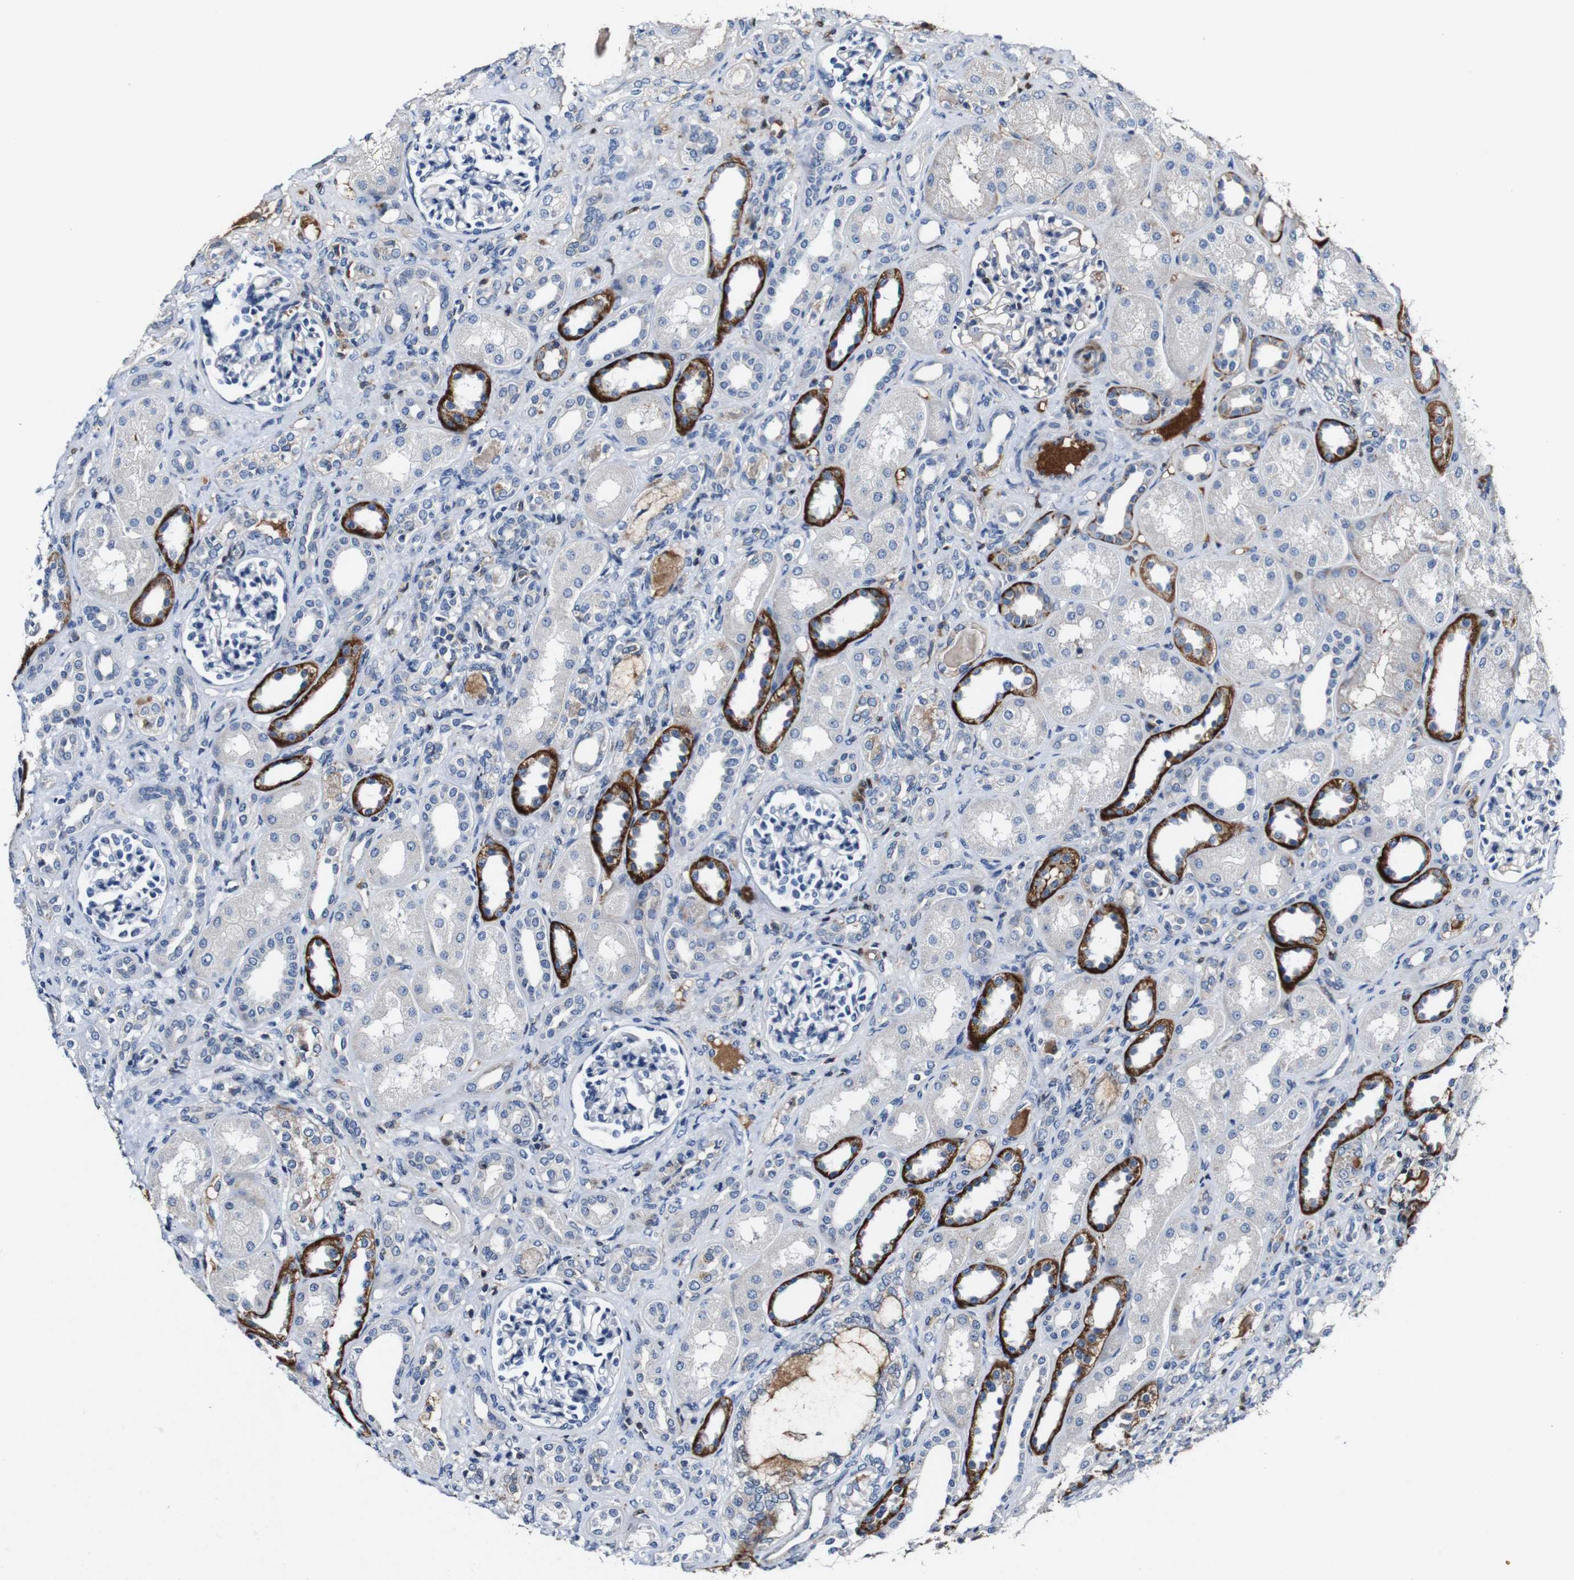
{"staining": {"intensity": "negative", "quantity": "none", "location": "none"}, "tissue": "kidney", "cell_type": "Cells in glomeruli", "image_type": "normal", "snomed": [{"axis": "morphology", "description": "Normal tissue, NOS"}, {"axis": "topography", "description": "Kidney"}], "caption": "Immunohistochemistry (IHC) micrograph of unremarkable kidney stained for a protein (brown), which shows no positivity in cells in glomeruli. (Stains: DAB (3,3'-diaminobenzidine) IHC with hematoxylin counter stain, Microscopy: brightfield microscopy at high magnification).", "gene": "GRAMD1A", "patient": {"sex": "male", "age": 7}}